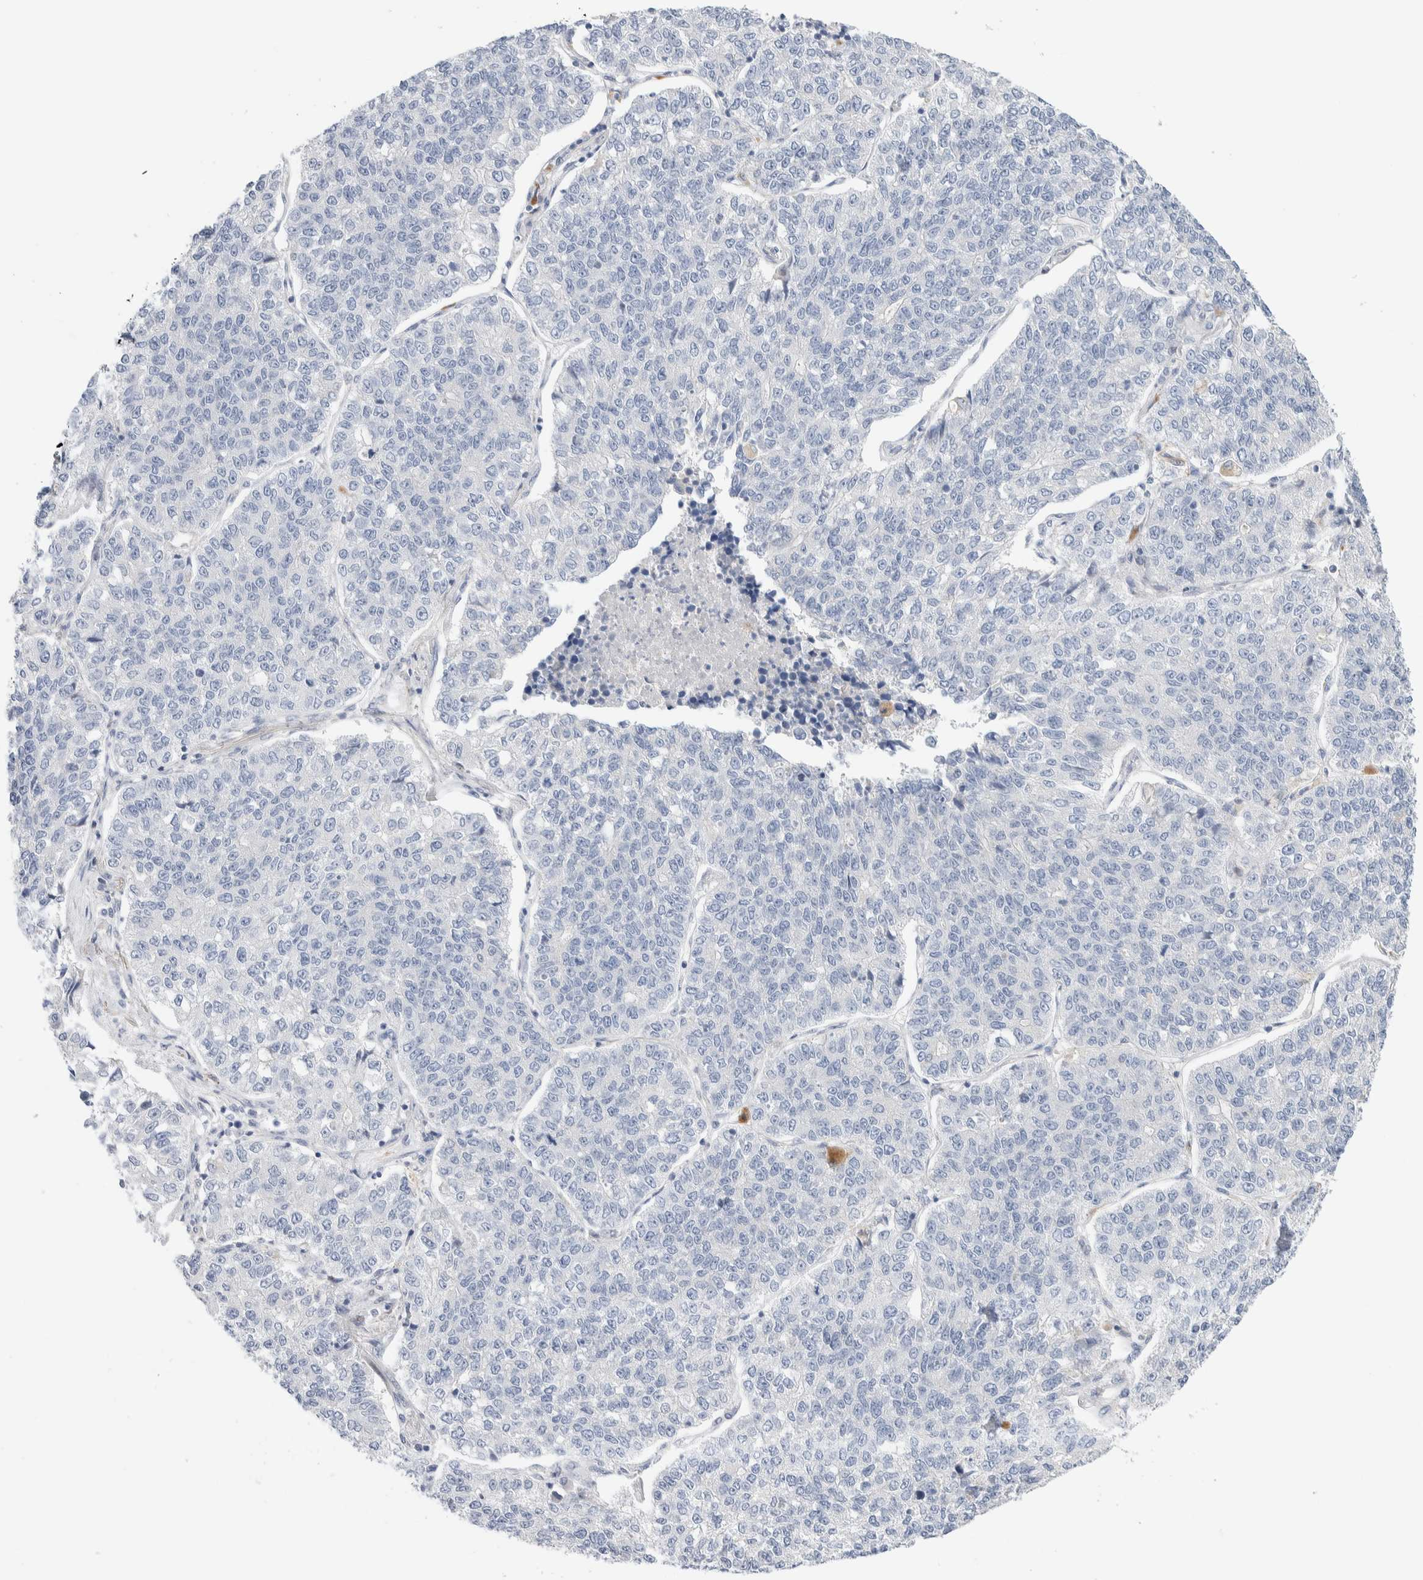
{"staining": {"intensity": "negative", "quantity": "none", "location": "none"}, "tissue": "lung cancer", "cell_type": "Tumor cells", "image_type": "cancer", "snomed": [{"axis": "morphology", "description": "Adenocarcinoma, NOS"}, {"axis": "topography", "description": "Lung"}], "caption": "DAB (3,3'-diaminobenzidine) immunohistochemical staining of human adenocarcinoma (lung) demonstrates no significant expression in tumor cells. (Stains: DAB immunohistochemistry with hematoxylin counter stain, Microscopy: brightfield microscopy at high magnification).", "gene": "DNAJB6", "patient": {"sex": "male", "age": 49}}